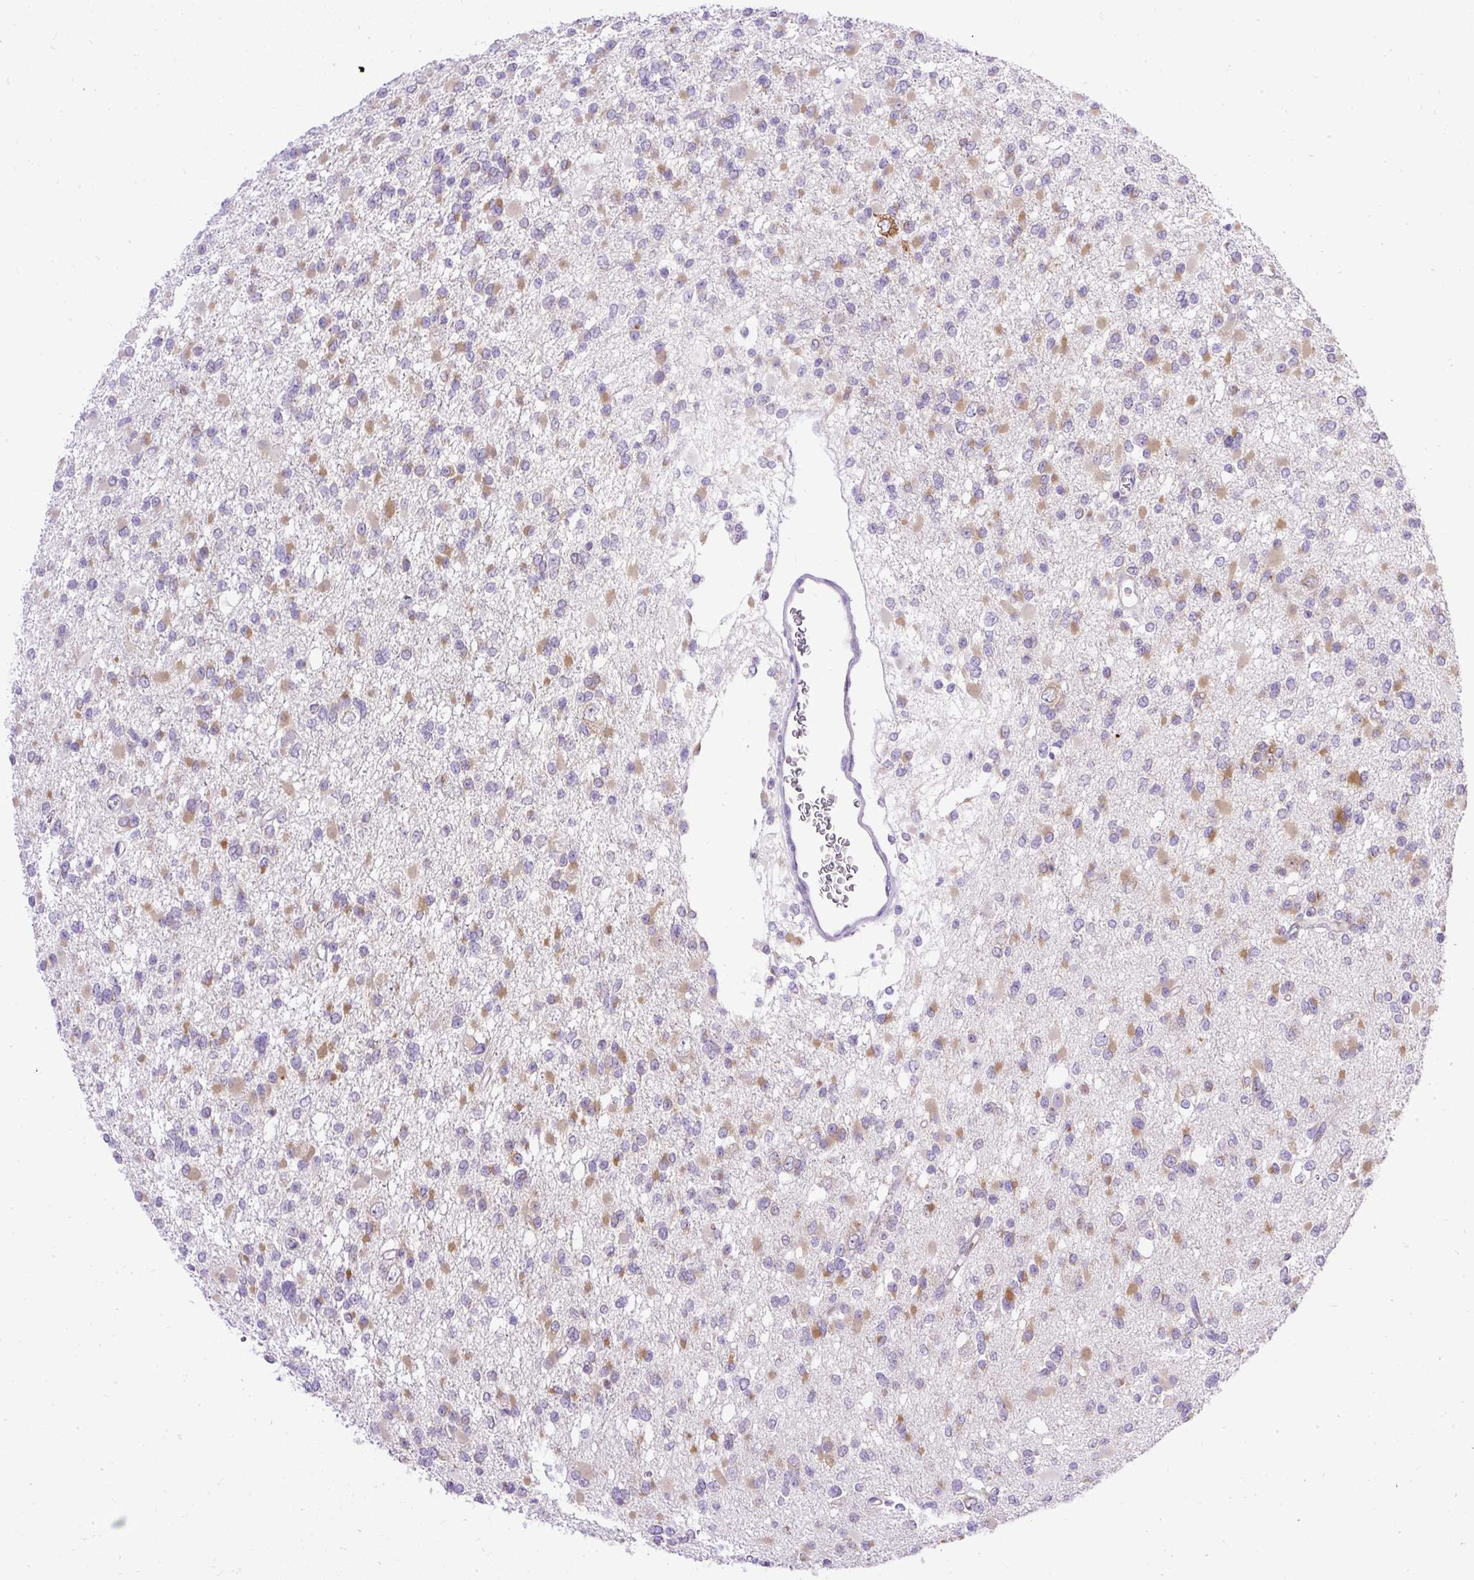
{"staining": {"intensity": "moderate", "quantity": "25%-75%", "location": "cytoplasmic/membranous"}, "tissue": "glioma", "cell_type": "Tumor cells", "image_type": "cancer", "snomed": [{"axis": "morphology", "description": "Glioma, malignant, Low grade"}, {"axis": "topography", "description": "Brain"}], "caption": "Immunohistochemistry (IHC) micrograph of neoplastic tissue: low-grade glioma (malignant) stained using IHC shows medium levels of moderate protein expression localized specifically in the cytoplasmic/membranous of tumor cells, appearing as a cytoplasmic/membranous brown color.", "gene": "AMFR", "patient": {"sex": "female", "age": 22}}